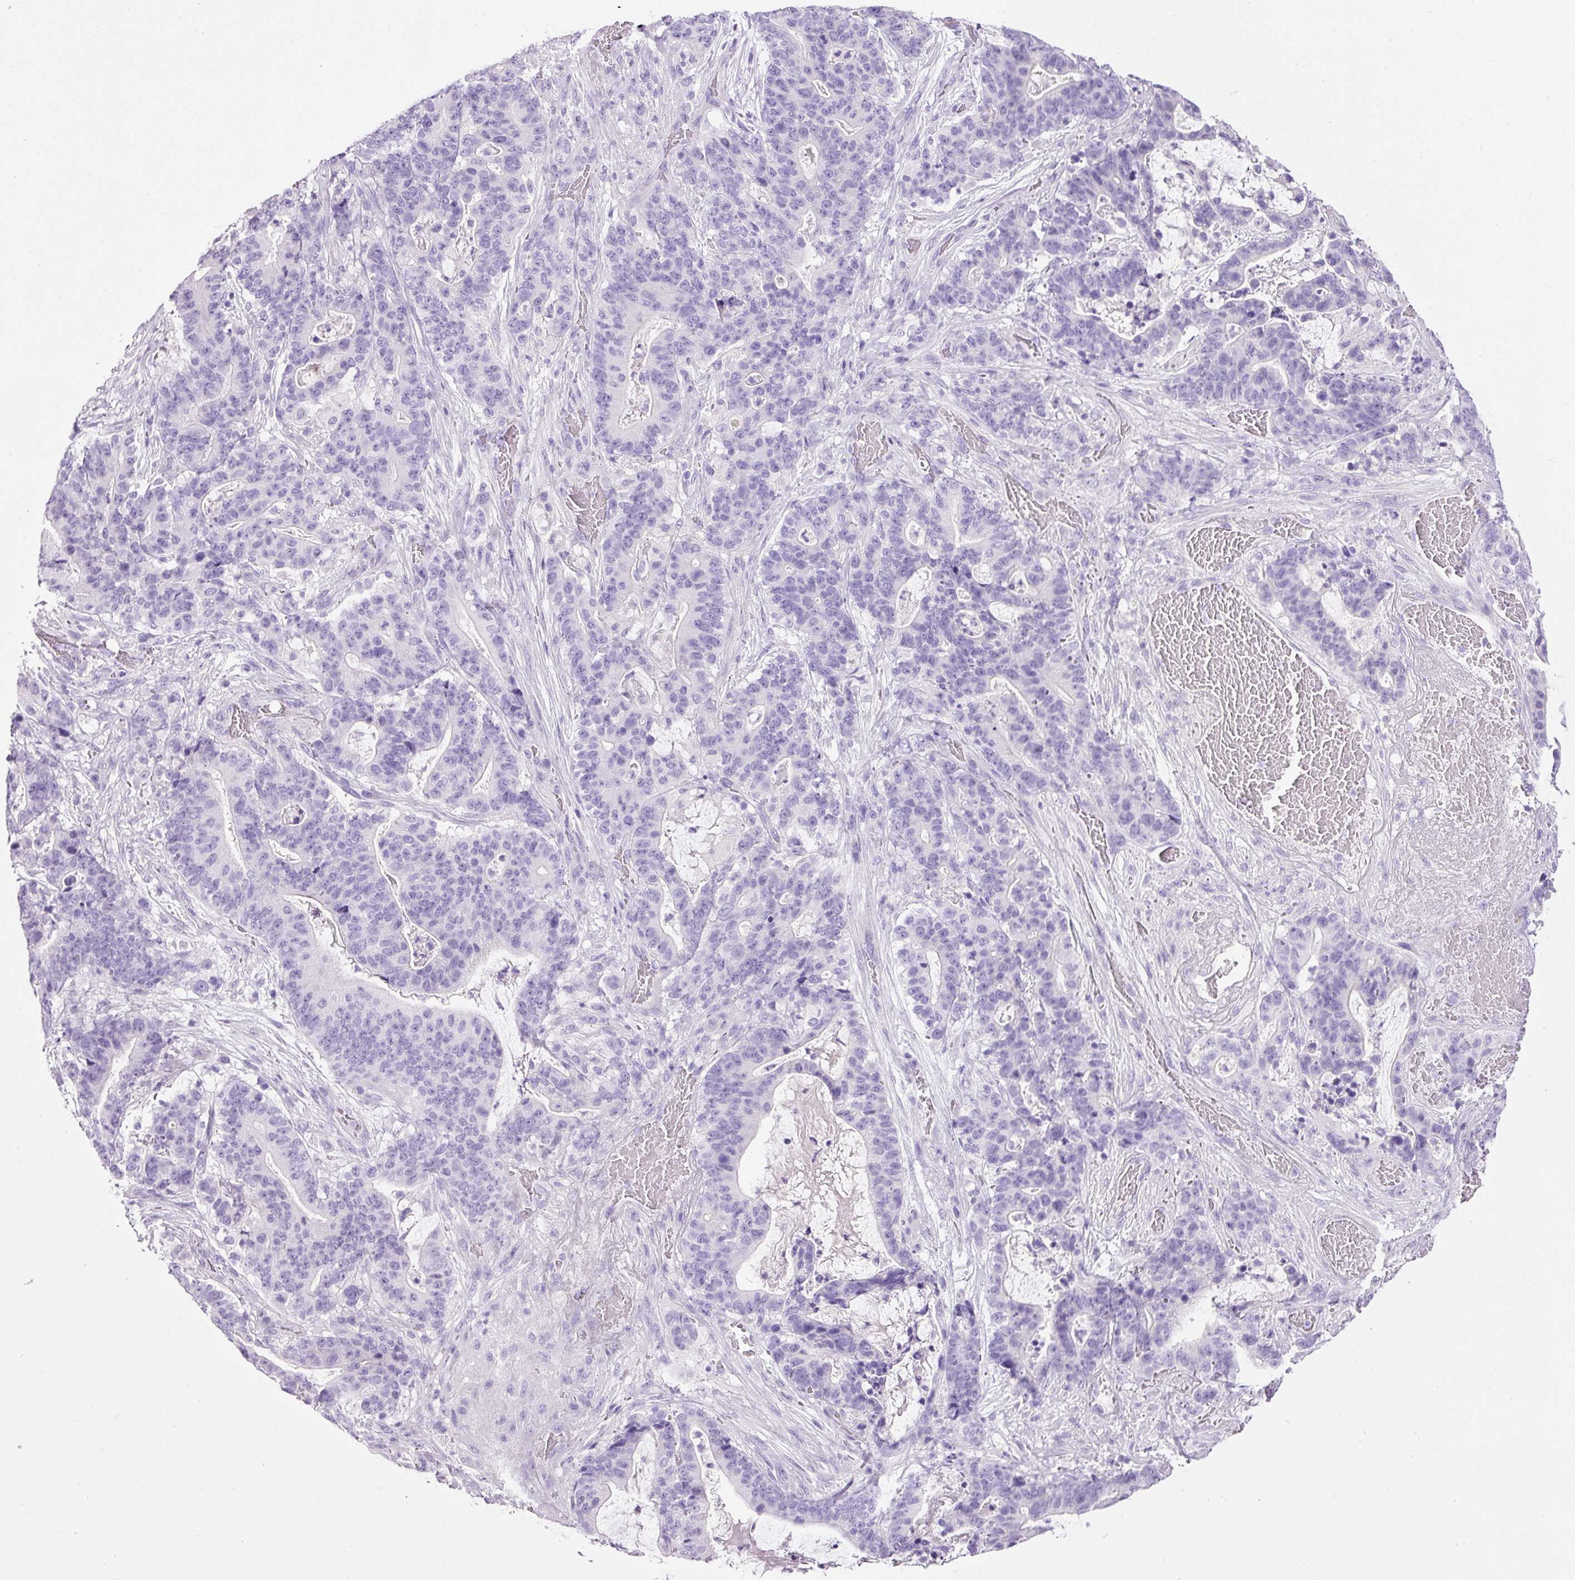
{"staining": {"intensity": "negative", "quantity": "none", "location": "none"}, "tissue": "stomach cancer", "cell_type": "Tumor cells", "image_type": "cancer", "snomed": [{"axis": "morphology", "description": "Normal tissue, NOS"}, {"axis": "morphology", "description": "Adenocarcinoma, NOS"}, {"axis": "topography", "description": "Stomach"}], "caption": "DAB immunohistochemical staining of stomach cancer displays no significant positivity in tumor cells. (DAB immunohistochemistry (IHC) with hematoxylin counter stain).", "gene": "BSND", "patient": {"sex": "female", "age": 64}}